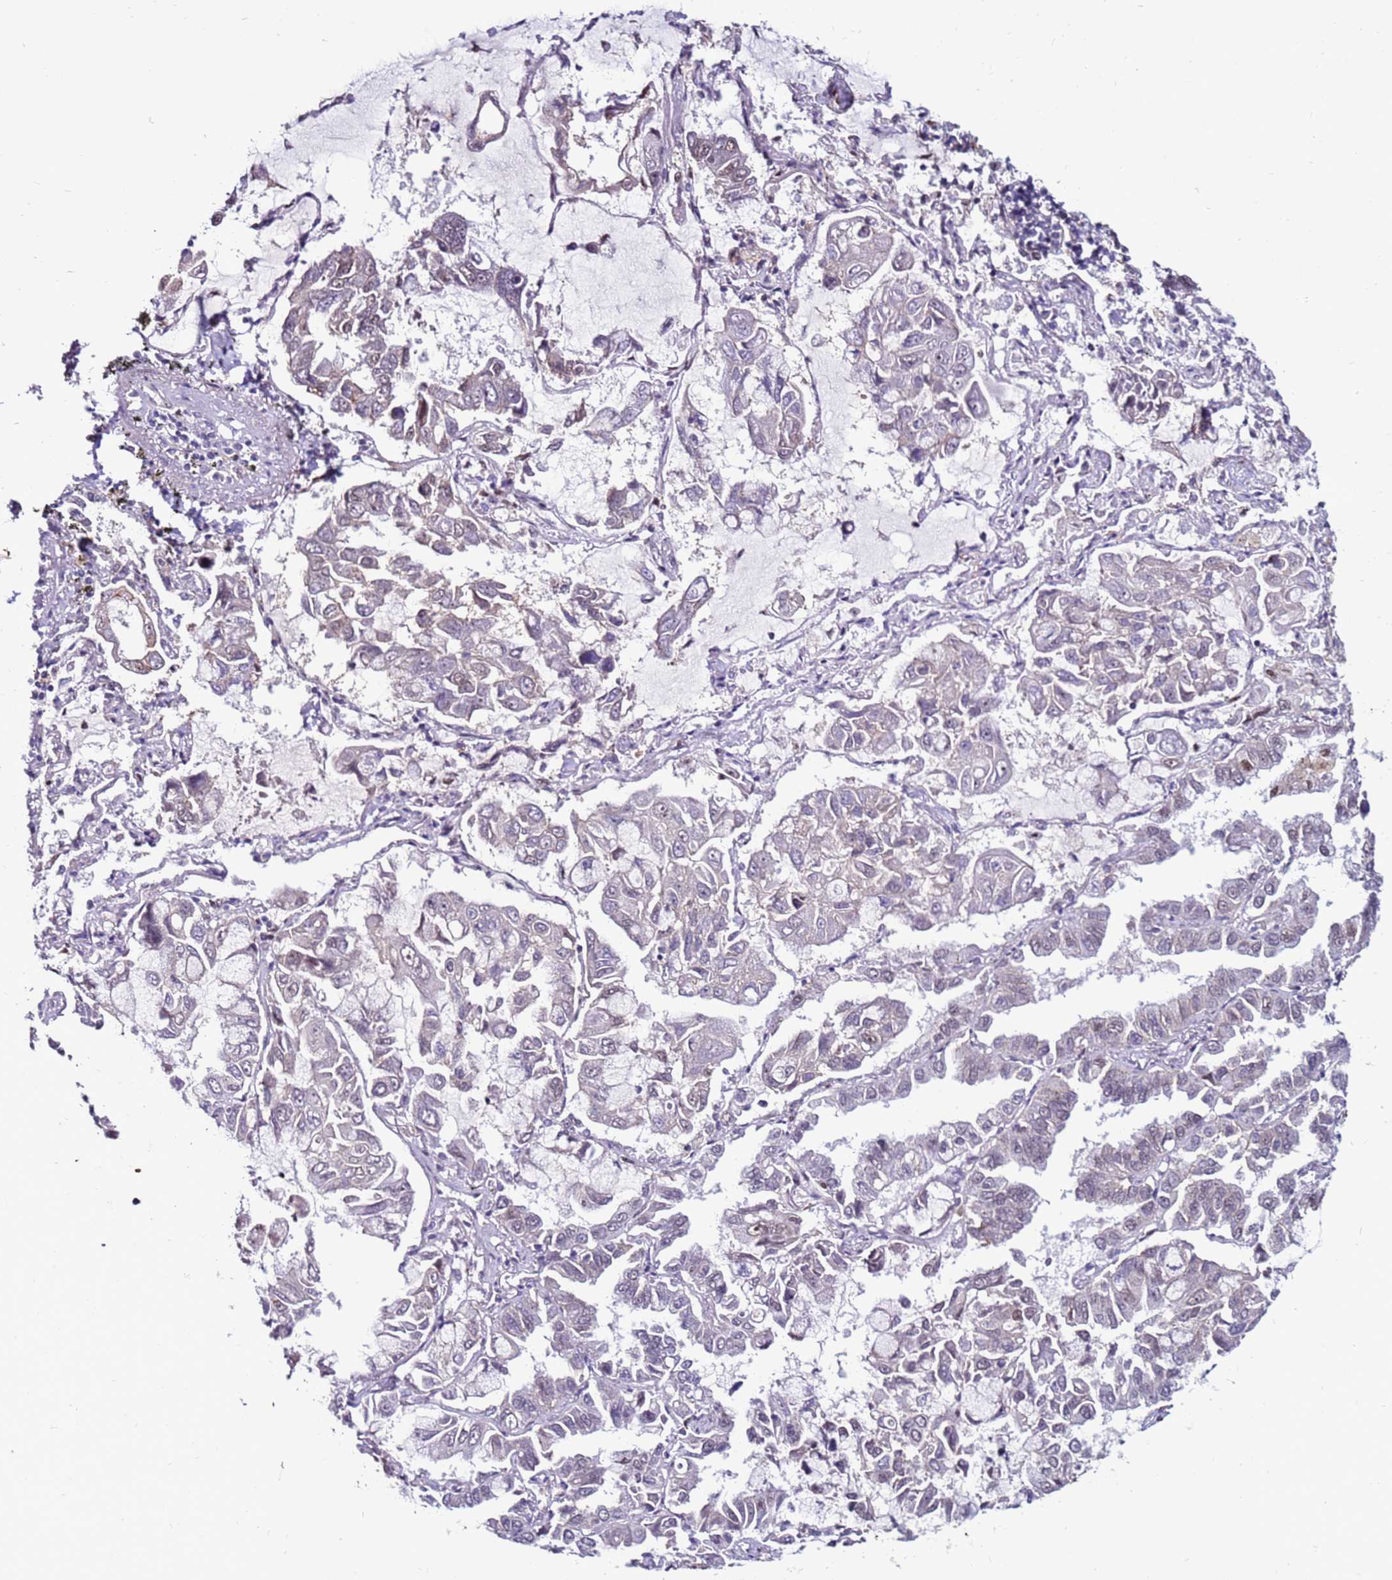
{"staining": {"intensity": "negative", "quantity": "none", "location": "none"}, "tissue": "lung cancer", "cell_type": "Tumor cells", "image_type": "cancer", "snomed": [{"axis": "morphology", "description": "Adenocarcinoma, NOS"}, {"axis": "topography", "description": "Lung"}], "caption": "A high-resolution image shows IHC staining of lung adenocarcinoma, which demonstrates no significant positivity in tumor cells.", "gene": "KPNA4", "patient": {"sex": "male", "age": 64}}